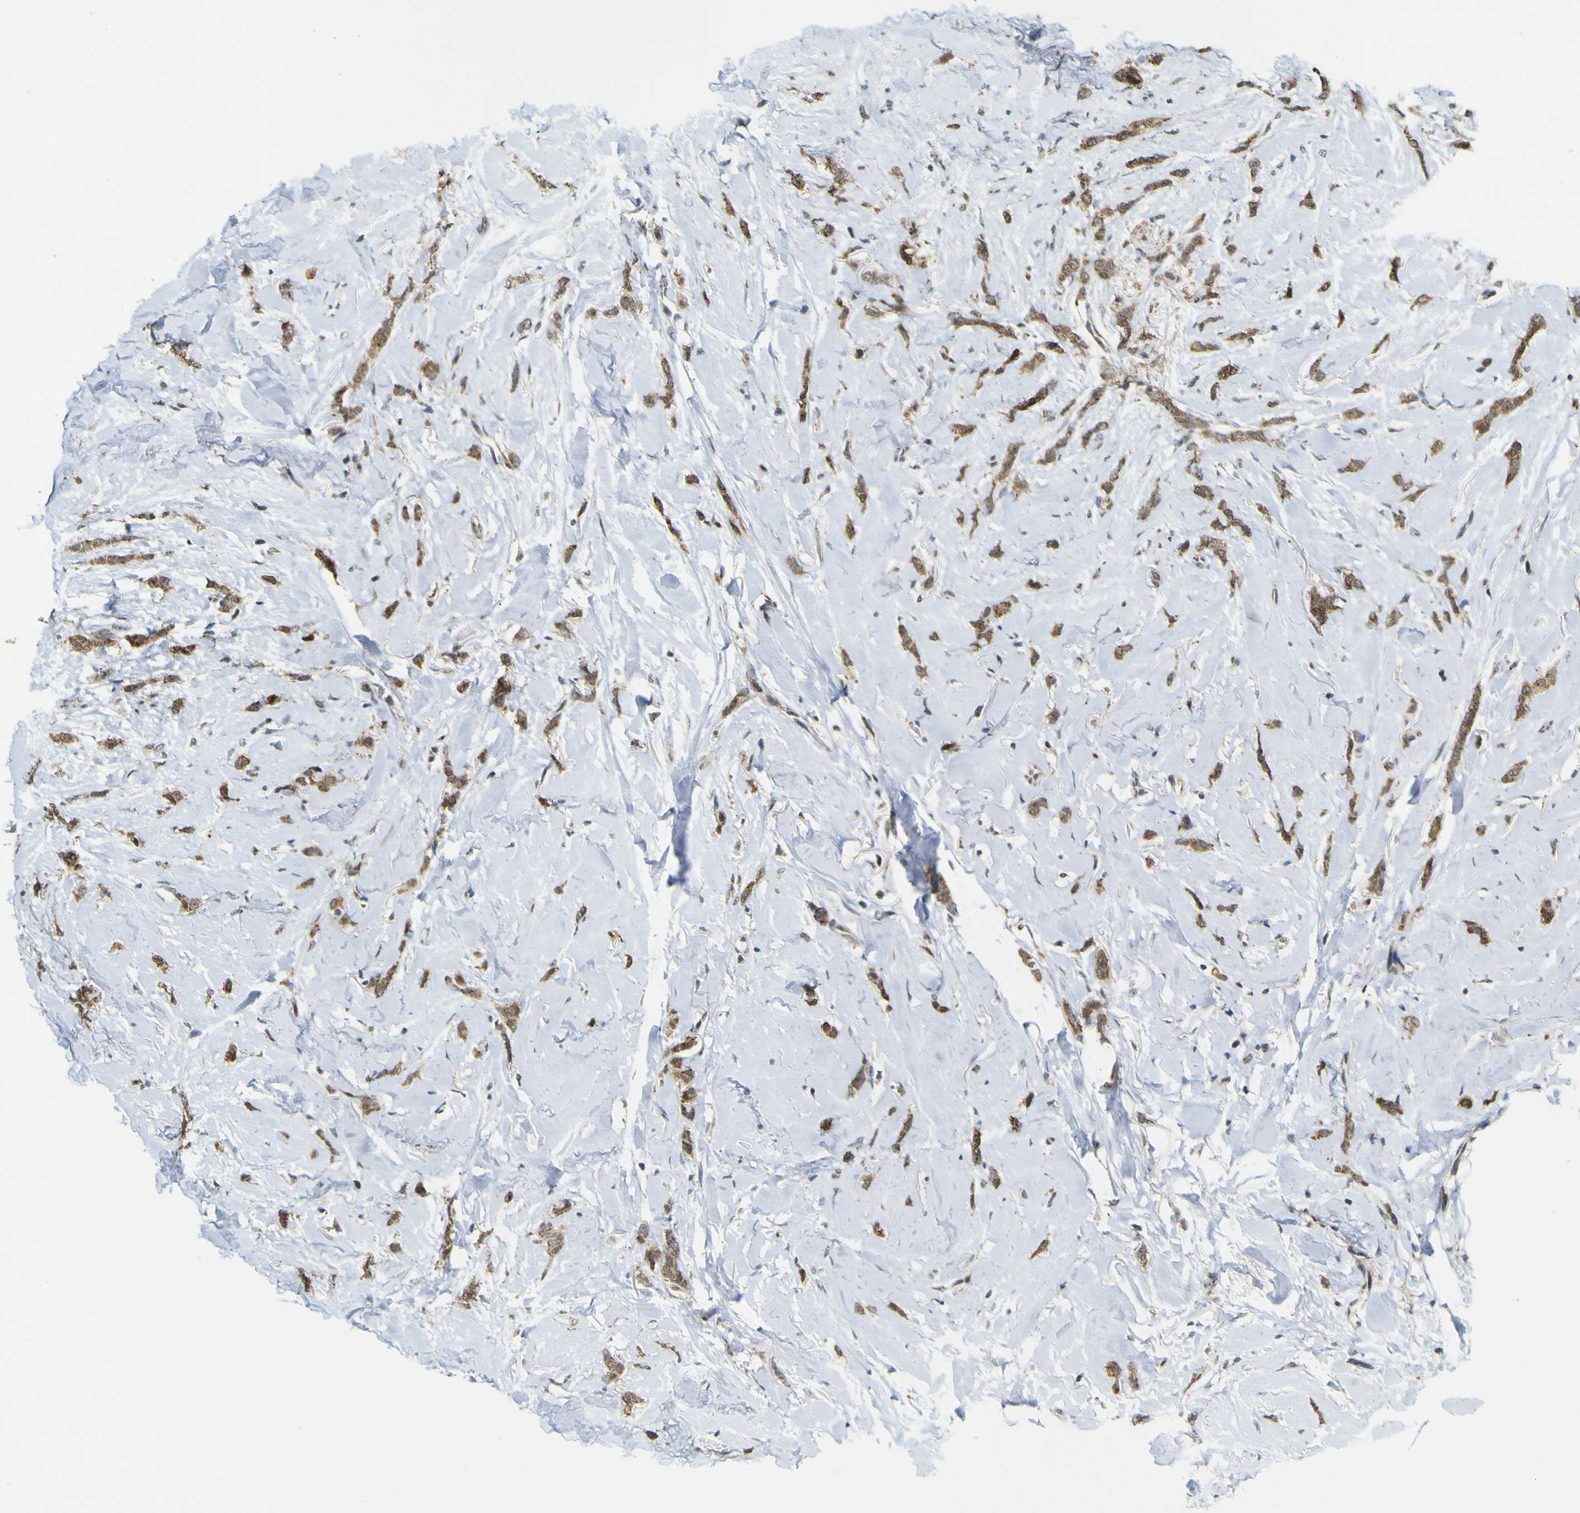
{"staining": {"intensity": "strong", "quantity": ">75%", "location": "cytoplasmic/membranous"}, "tissue": "breast cancer", "cell_type": "Tumor cells", "image_type": "cancer", "snomed": [{"axis": "morphology", "description": "Lobular carcinoma"}, {"axis": "topography", "description": "Skin"}, {"axis": "topography", "description": "Breast"}], "caption": "This is a histology image of immunohistochemistry (IHC) staining of breast lobular carcinoma, which shows strong positivity in the cytoplasmic/membranous of tumor cells.", "gene": "ACBD5", "patient": {"sex": "female", "age": 46}}